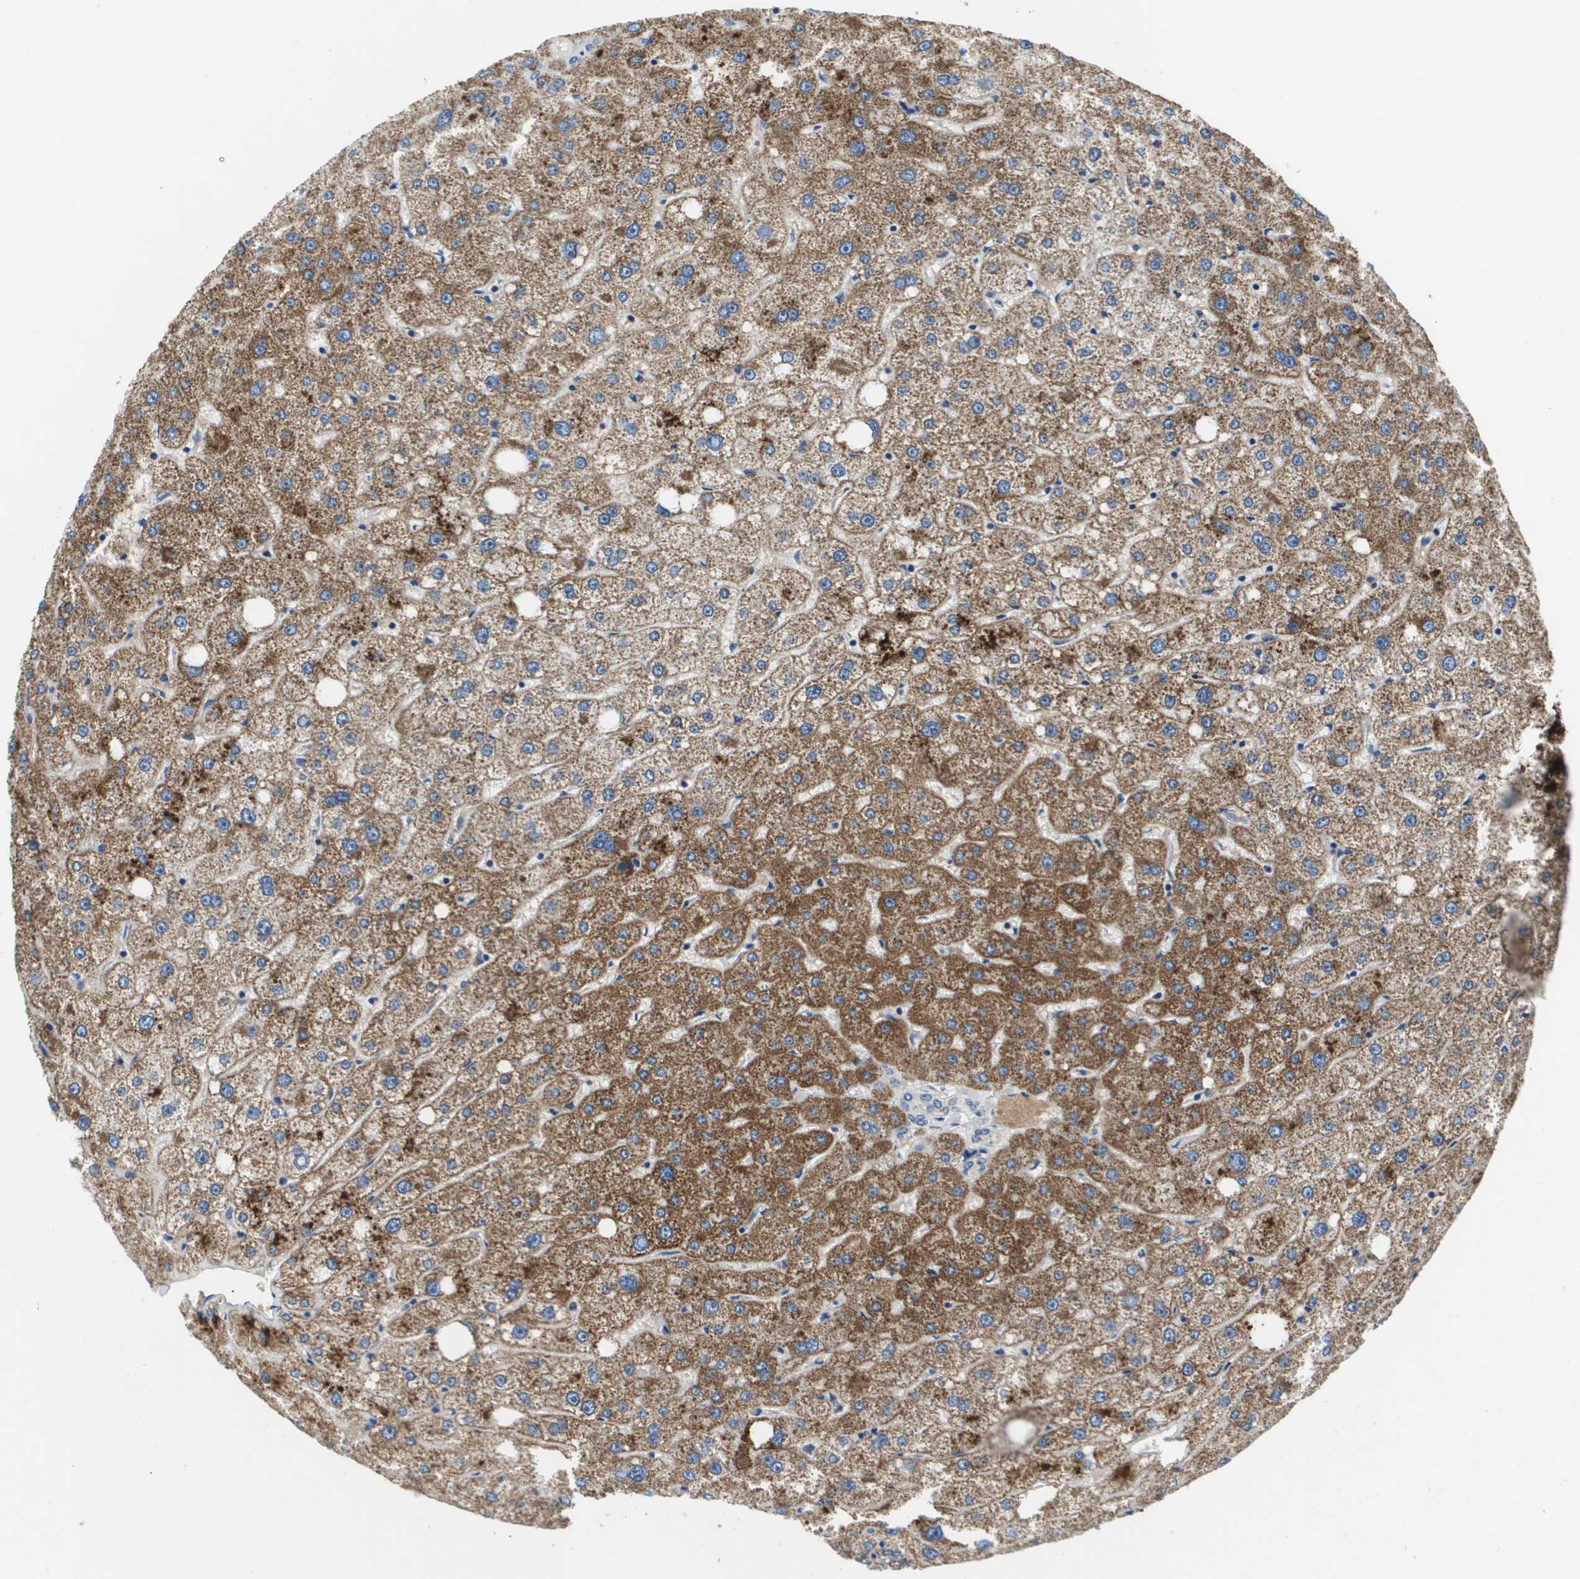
{"staining": {"intensity": "negative", "quantity": "none", "location": "none"}, "tissue": "liver", "cell_type": "Cholangiocytes", "image_type": "normal", "snomed": [{"axis": "morphology", "description": "Normal tissue, NOS"}, {"axis": "topography", "description": "Liver"}], "caption": "A histopathology image of liver stained for a protein displays no brown staining in cholangiocytes. Brightfield microscopy of immunohistochemistry (IHC) stained with DAB (3,3'-diaminobenzidine) (brown) and hematoxylin (blue), captured at high magnification.", "gene": "KCNQ5", "patient": {"sex": "male", "age": 73}}